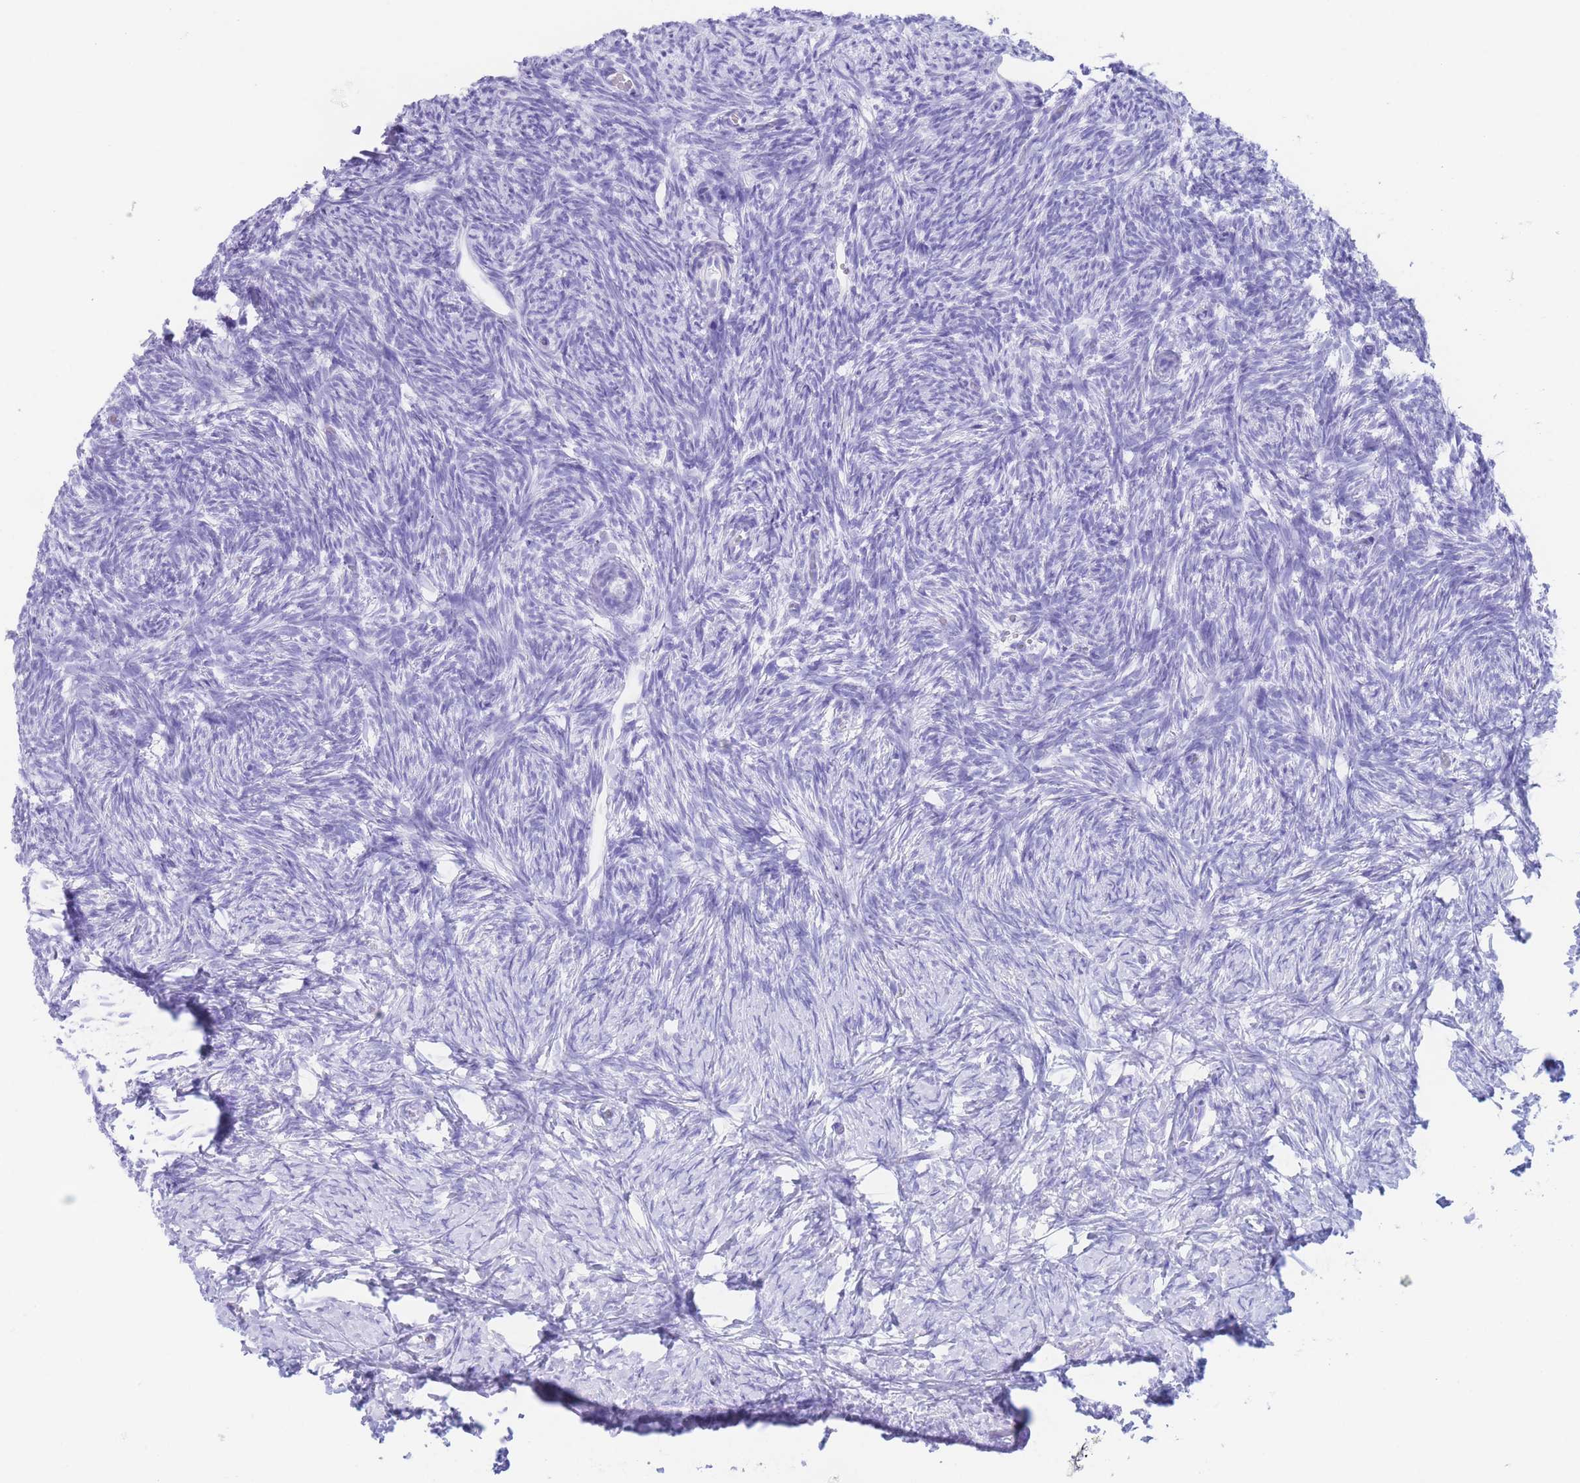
{"staining": {"intensity": "negative", "quantity": "none", "location": "none"}, "tissue": "ovary", "cell_type": "Follicle cells", "image_type": "normal", "snomed": [{"axis": "morphology", "description": "Normal tissue, NOS"}, {"axis": "topography", "description": "Ovary"}], "caption": "Immunohistochemistry micrograph of benign ovary: human ovary stained with DAB reveals no significant protein positivity in follicle cells.", "gene": "SLCO1B1", "patient": {"sex": "female", "age": 39}}